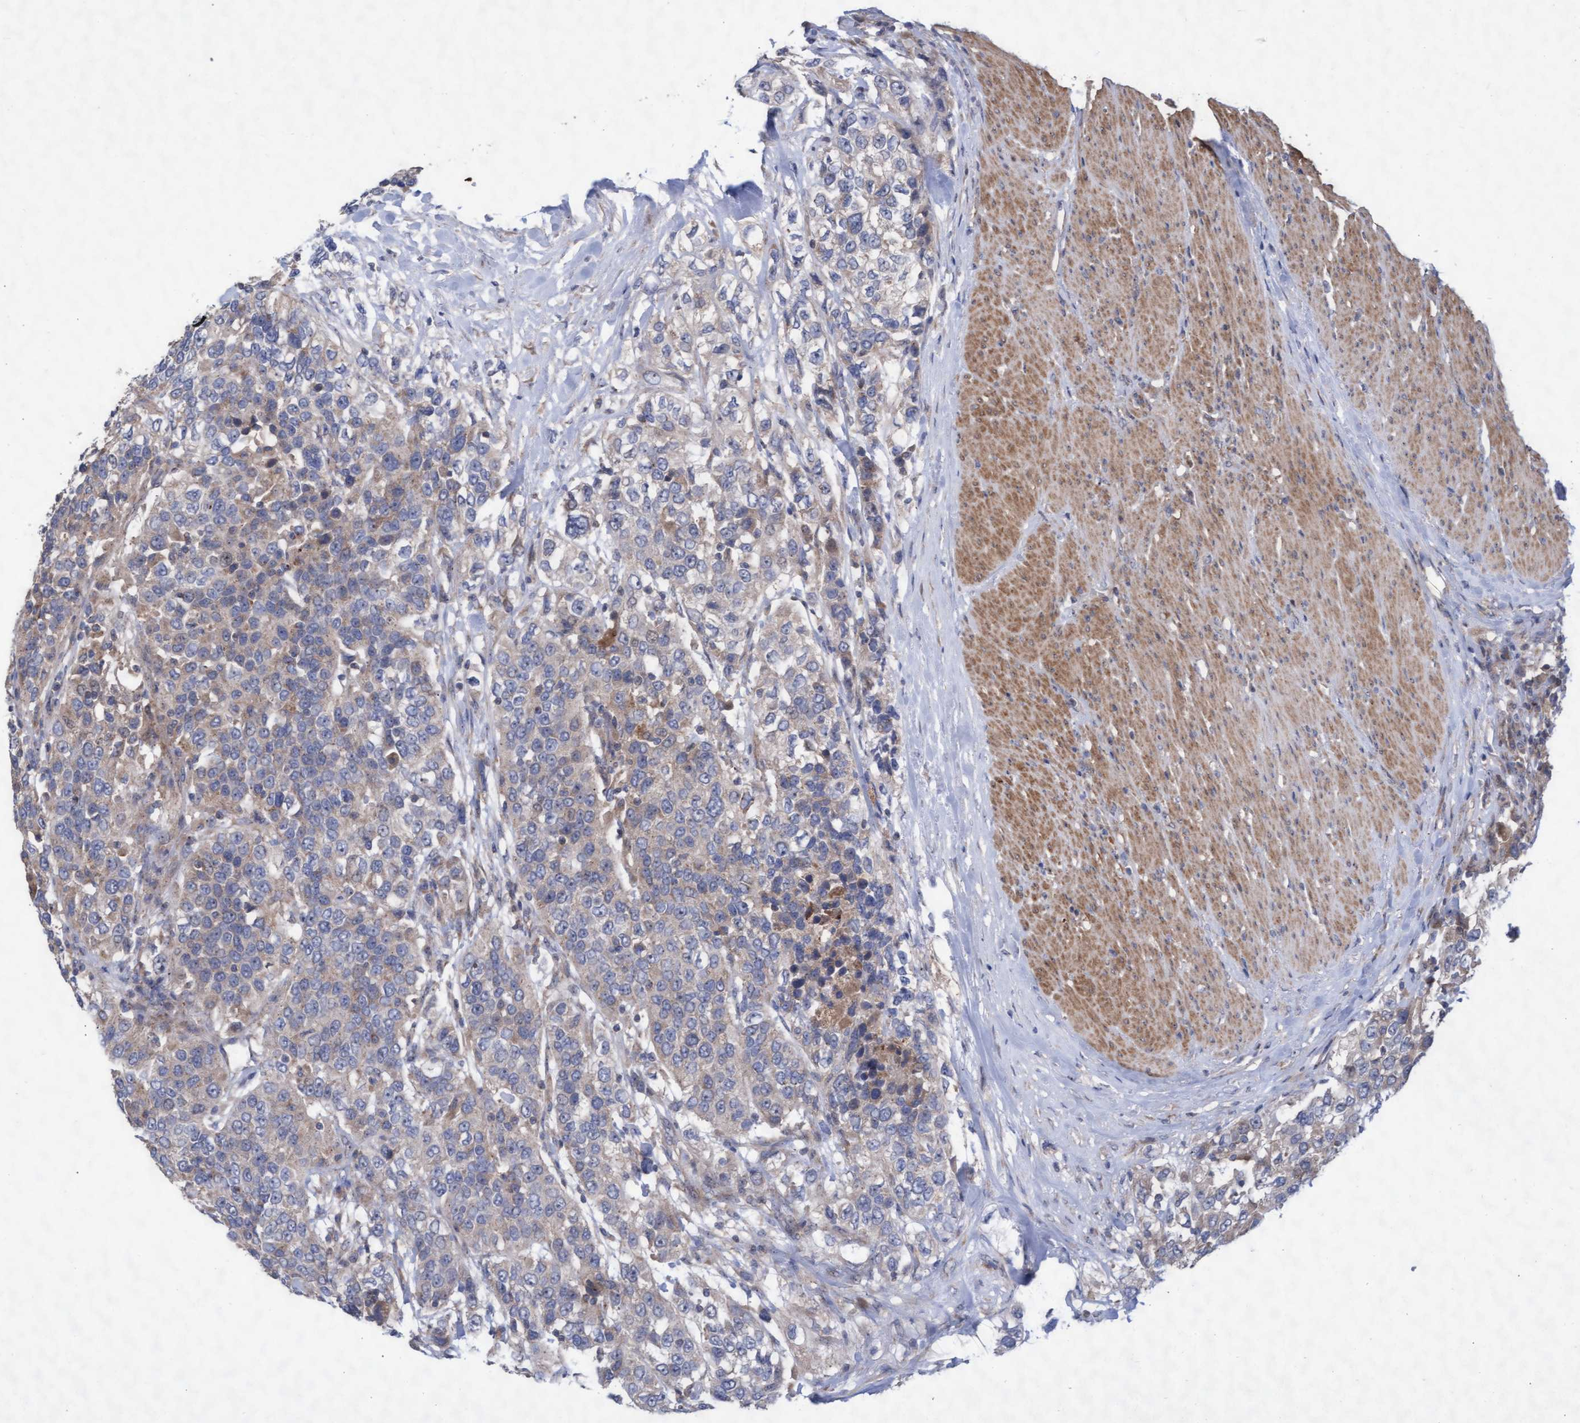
{"staining": {"intensity": "weak", "quantity": "<25%", "location": "cytoplasmic/membranous"}, "tissue": "urothelial cancer", "cell_type": "Tumor cells", "image_type": "cancer", "snomed": [{"axis": "morphology", "description": "Urothelial carcinoma, High grade"}, {"axis": "topography", "description": "Urinary bladder"}], "caption": "A high-resolution micrograph shows immunohistochemistry staining of urothelial cancer, which reveals no significant positivity in tumor cells.", "gene": "ABCF2", "patient": {"sex": "female", "age": 80}}